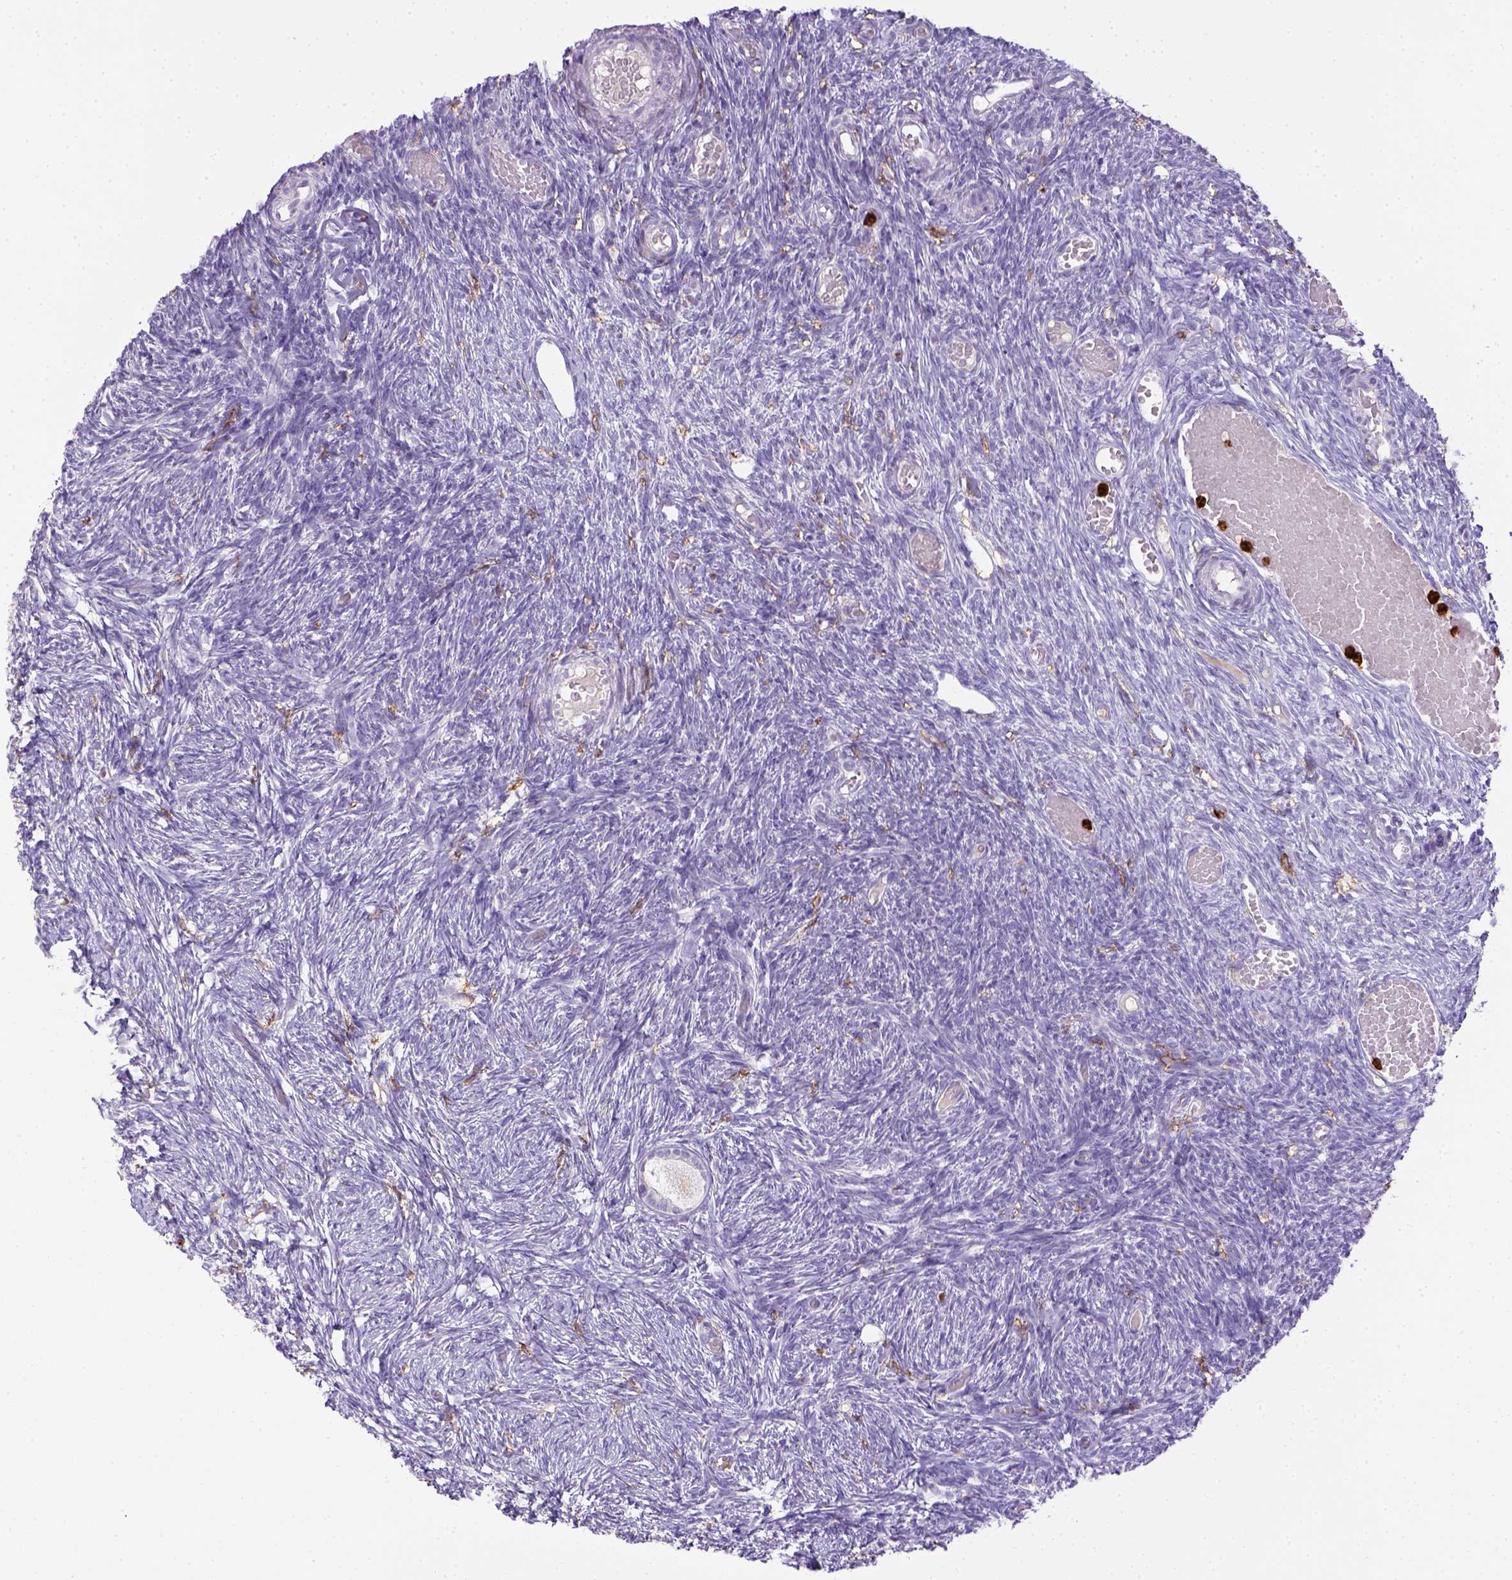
{"staining": {"intensity": "negative", "quantity": "none", "location": "none"}, "tissue": "ovary", "cell_type": "Follicle cells", "image_type": "normal", "snomed": [{"axis": "morphology", "description": "Normal tissue, NOS"}, {"axis": "topography", "description": "Ovary"}], "caption": "This is an IHC image of normal human ovary. There is no staining in follicle cells.", "gene": "ITGAM", "patient": {"sex": "female", "age": 39}}